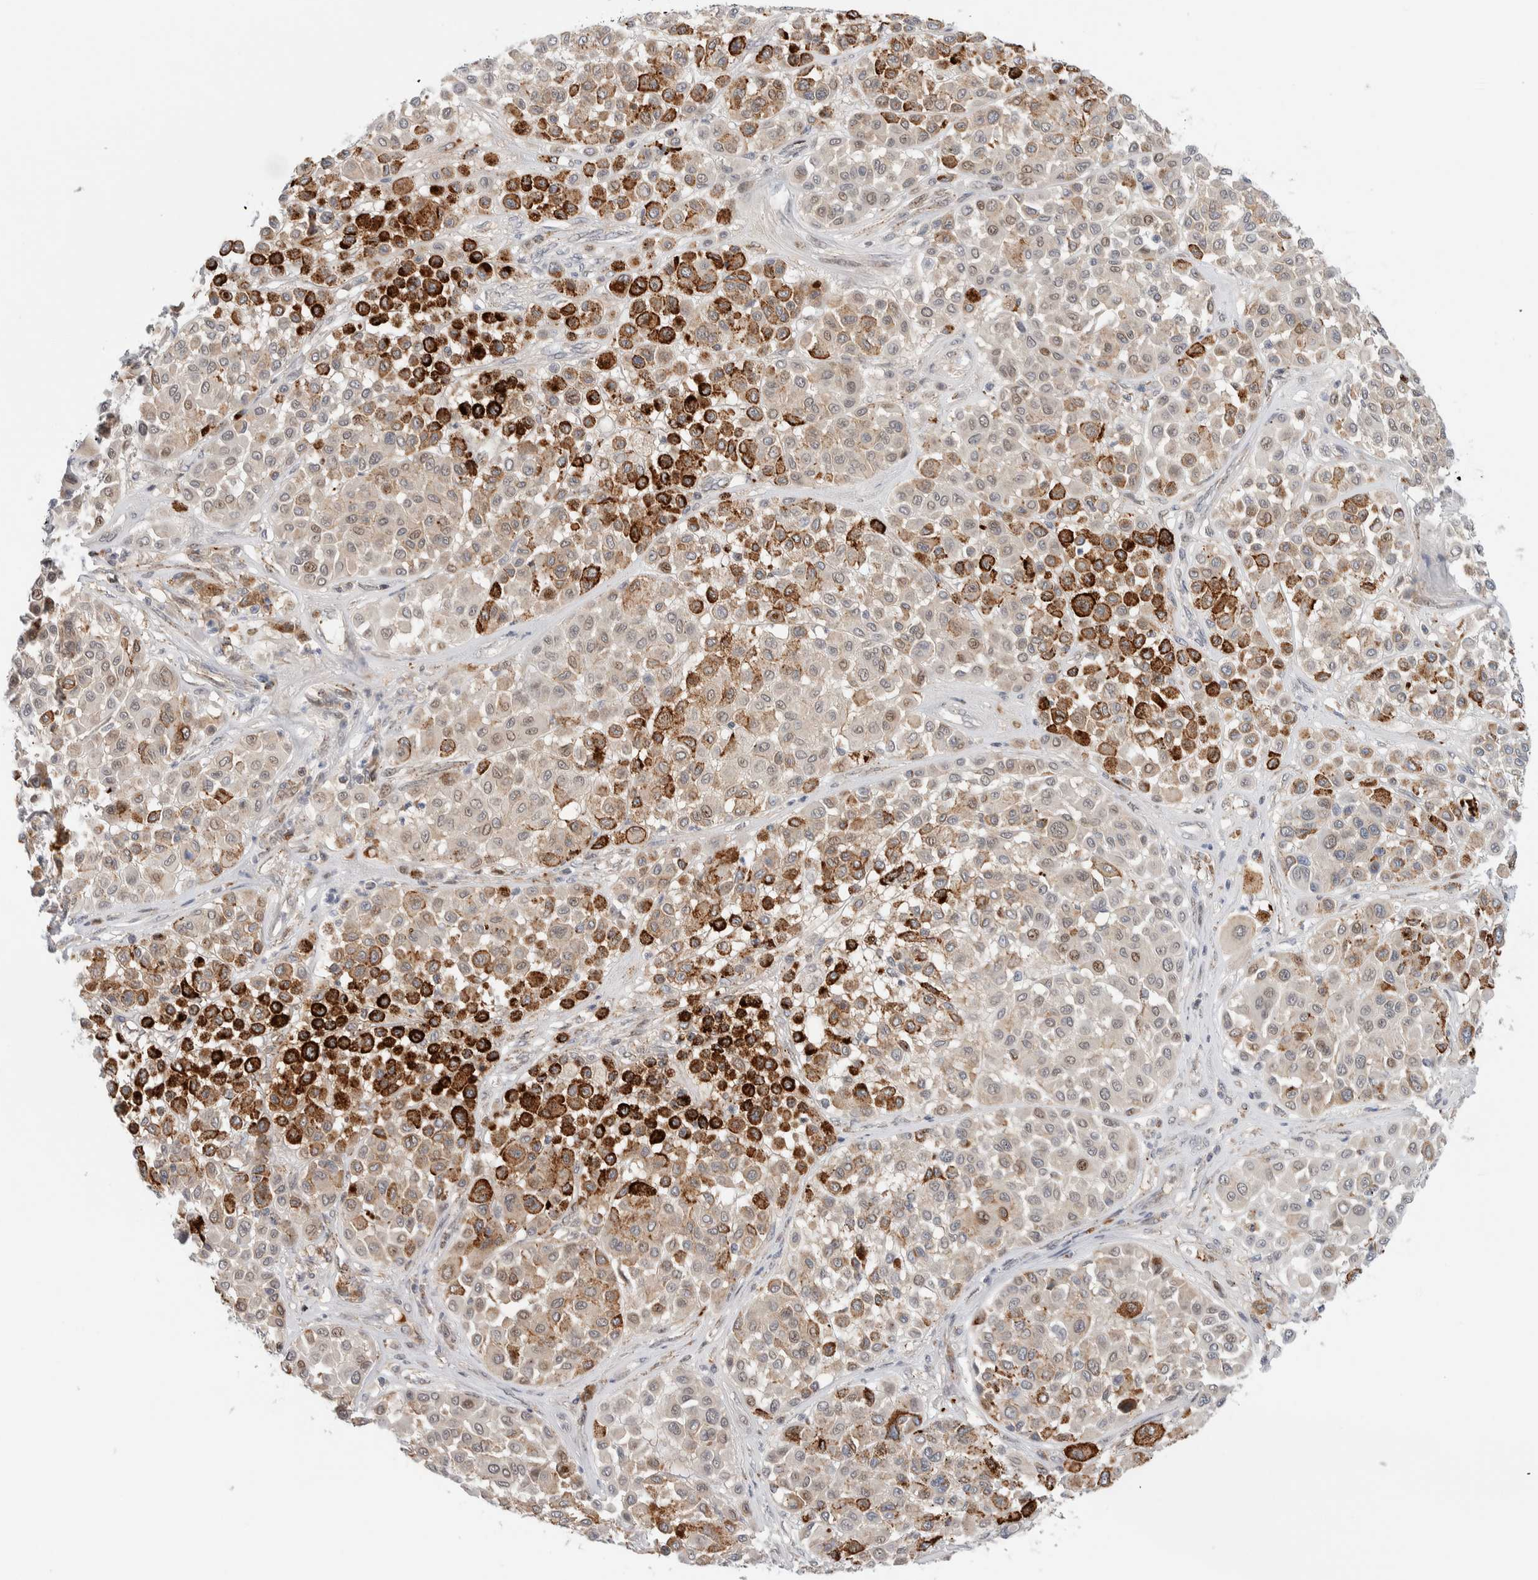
{"staining": {"intensity": "weak", "quantity": "25%-75%", "location": "cytoplasmic/membranous,nuclear"}, "tissue": "melanoma", "cell_type": "Tumor cells", "image_type": "cancer", "snomed": [{"axis": "morphology", "description": "Malignant melanoma, Metastatic site"}, {"axis": "topography", "description": "Soft tissue"}], "caption": "The micrograph shows a brown stain indicating the presence of a protein in the cytoplasmic/membranous and nuclear of tumor cells in malignant melanoma (metastatic site). (brown staining indicates protein expression, while blue staining denotes nuclei).", "gene": "NCR3LG1", "patient": {"sex": "male", "age": 41}}